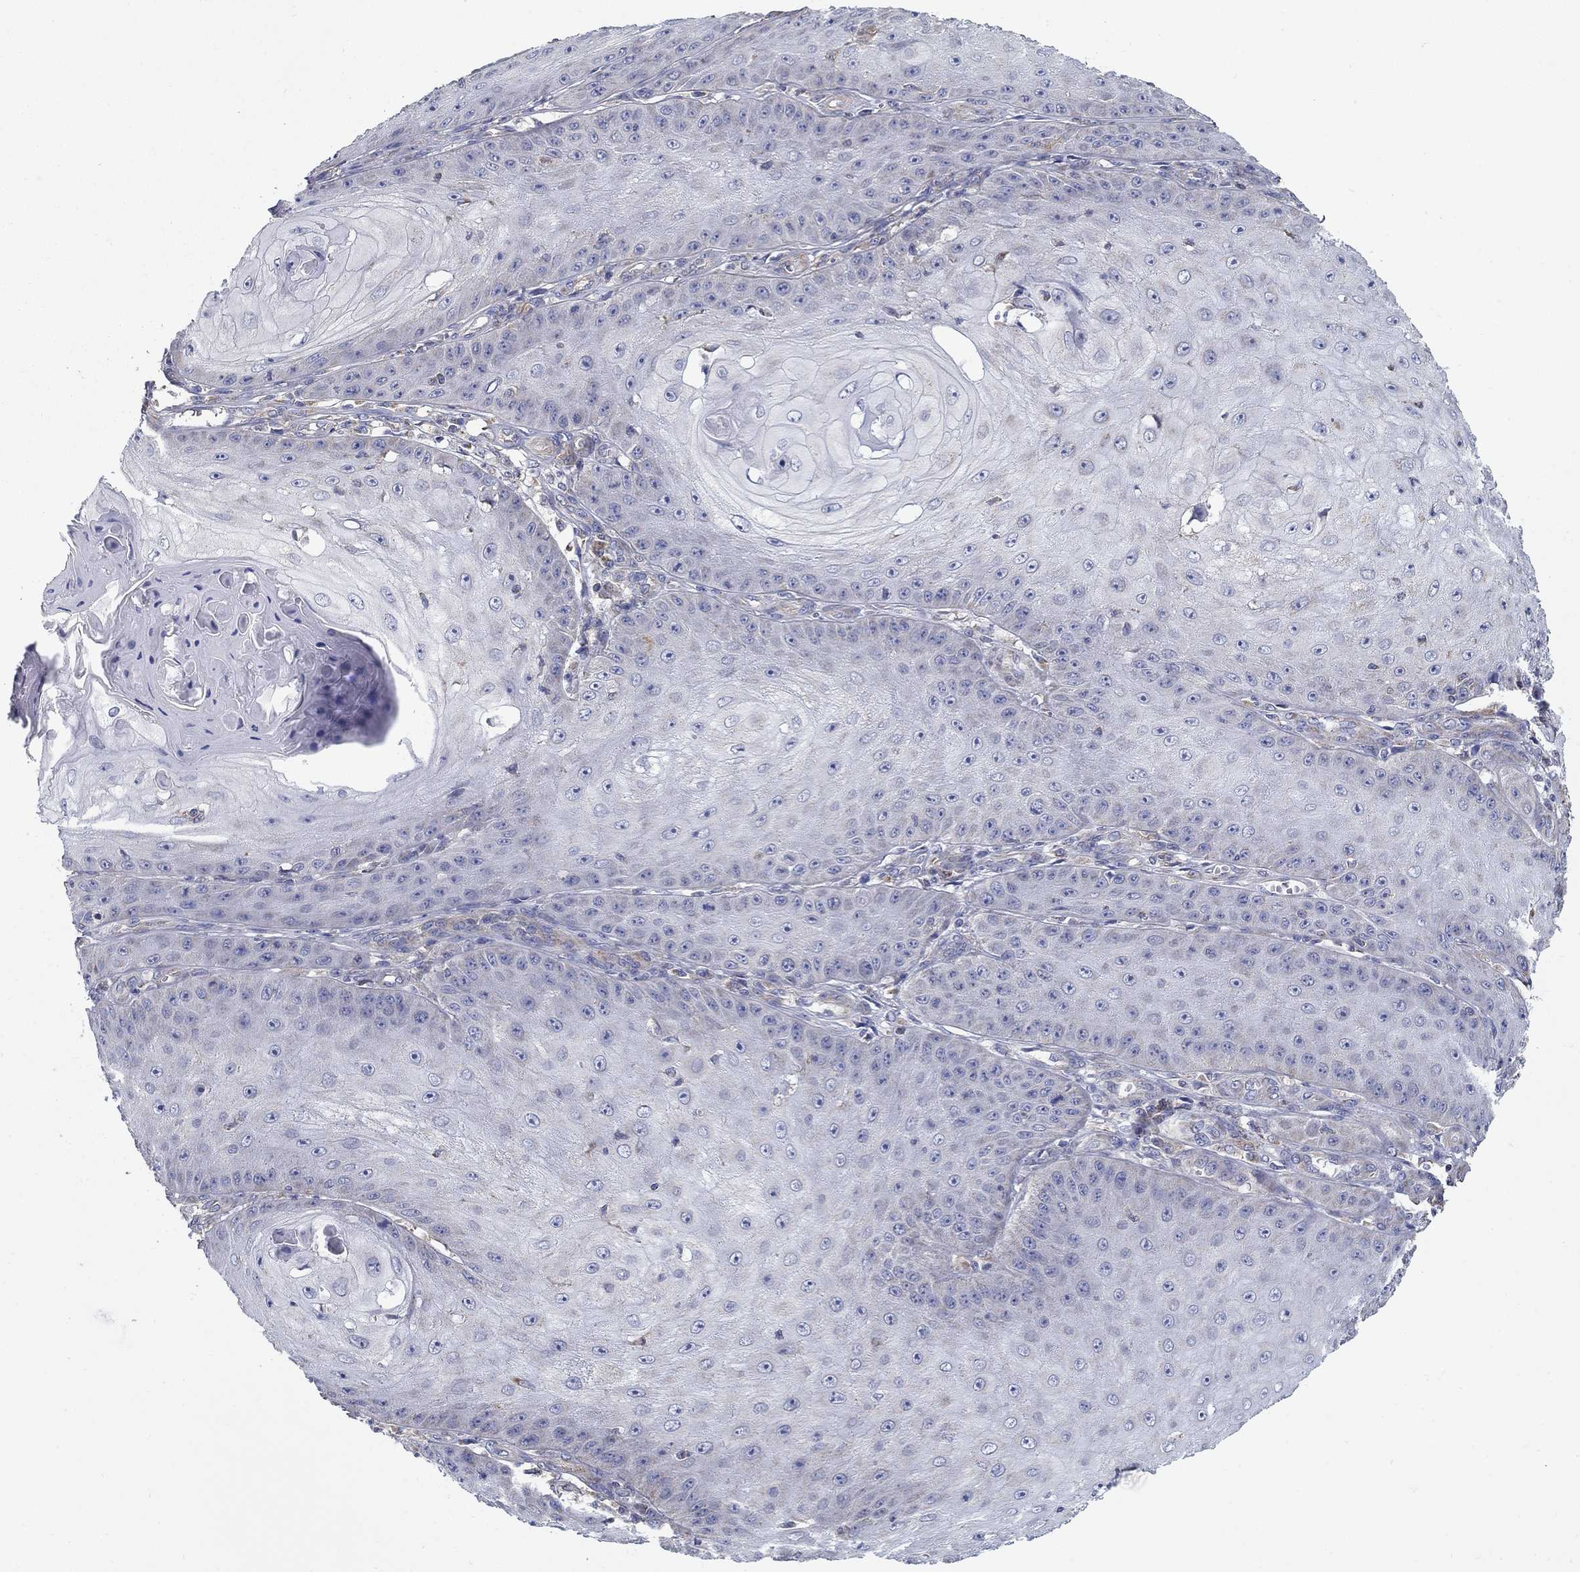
{"staining": {"intensity": "negative", "quantity": "none", "location": "none"}, "tissue": "skin cancer", "cell_type": "Tumor cells", "image_type": "cancer", "snomed": [{"axis": "morphology", "description": "Squamous cell carcinoma, NOS"}, {"axis": "topography", "description": "Skin"}], "caption": "IHC micrograph of neoplastic tissue: skin cancer stained with DAB (3,3'-diaminobenzidine) exhibits no significant protein staining in tumor cells.", "gene": "NME5", "patient": {"sex": "male", "age": 70}}